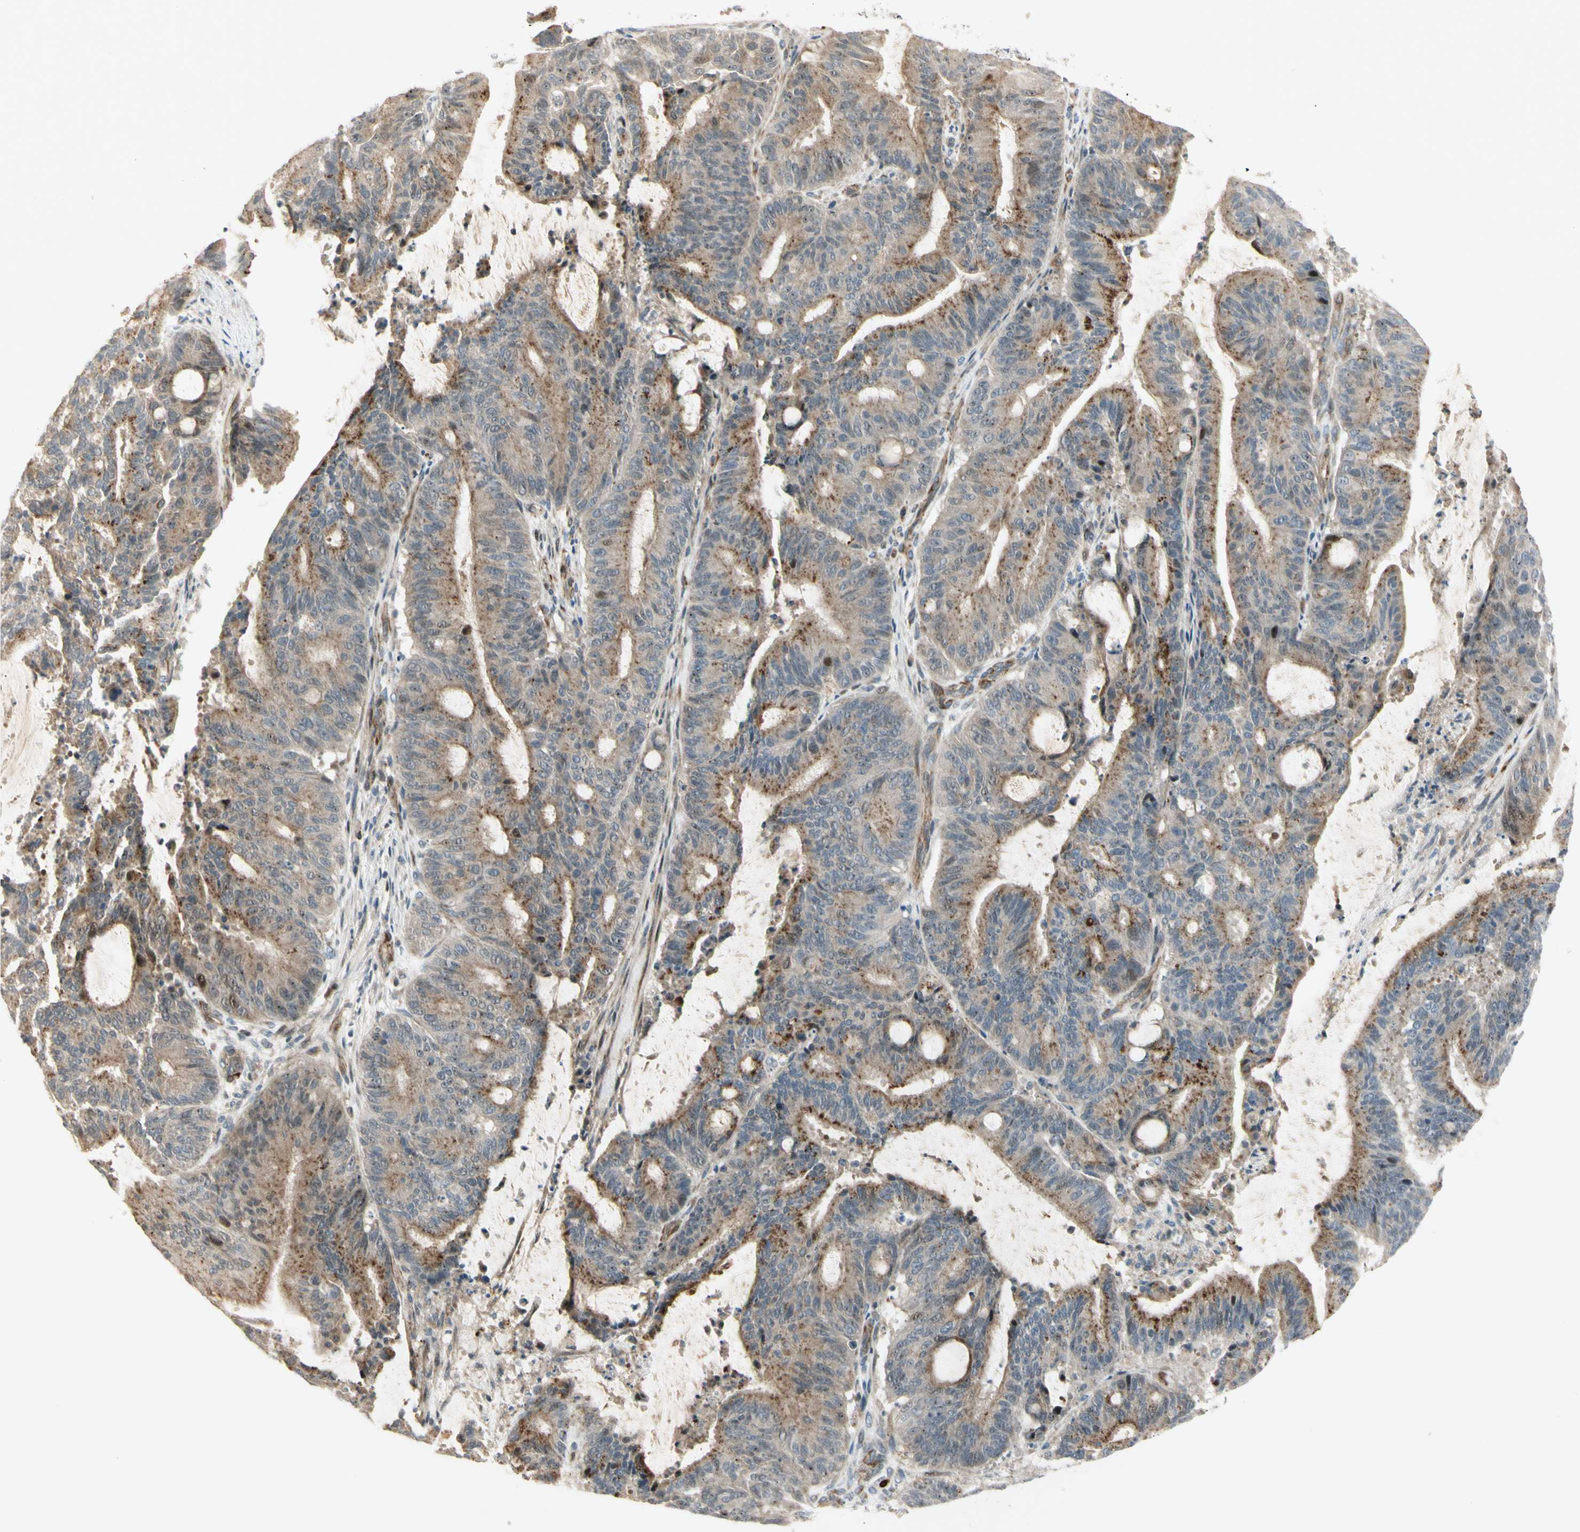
{"staining": {"intensity": "moderate", "quantity": ">75%", "location": "cytoplasmic/membranous"}, "tissue": "liver cancer", "cell_type": "Tumor cells", "image_type": "cancer", "snomed": [{"axis": "morphology", "description": "Cholangiocarcinoma"}, {"axis": "topography", "description": "Liver"}], "caption": "Protein analysis of liver cancer tissue shows moderate cytoplasmic/membranous expression in about >75% of tumor cells. (DAB (3,3'-diaminobenzidine) IHC, brown staining for protein, blue staining for nuclei).", "gene": "NDFIP1", "patient": {"sex": "female", "age": 73}}